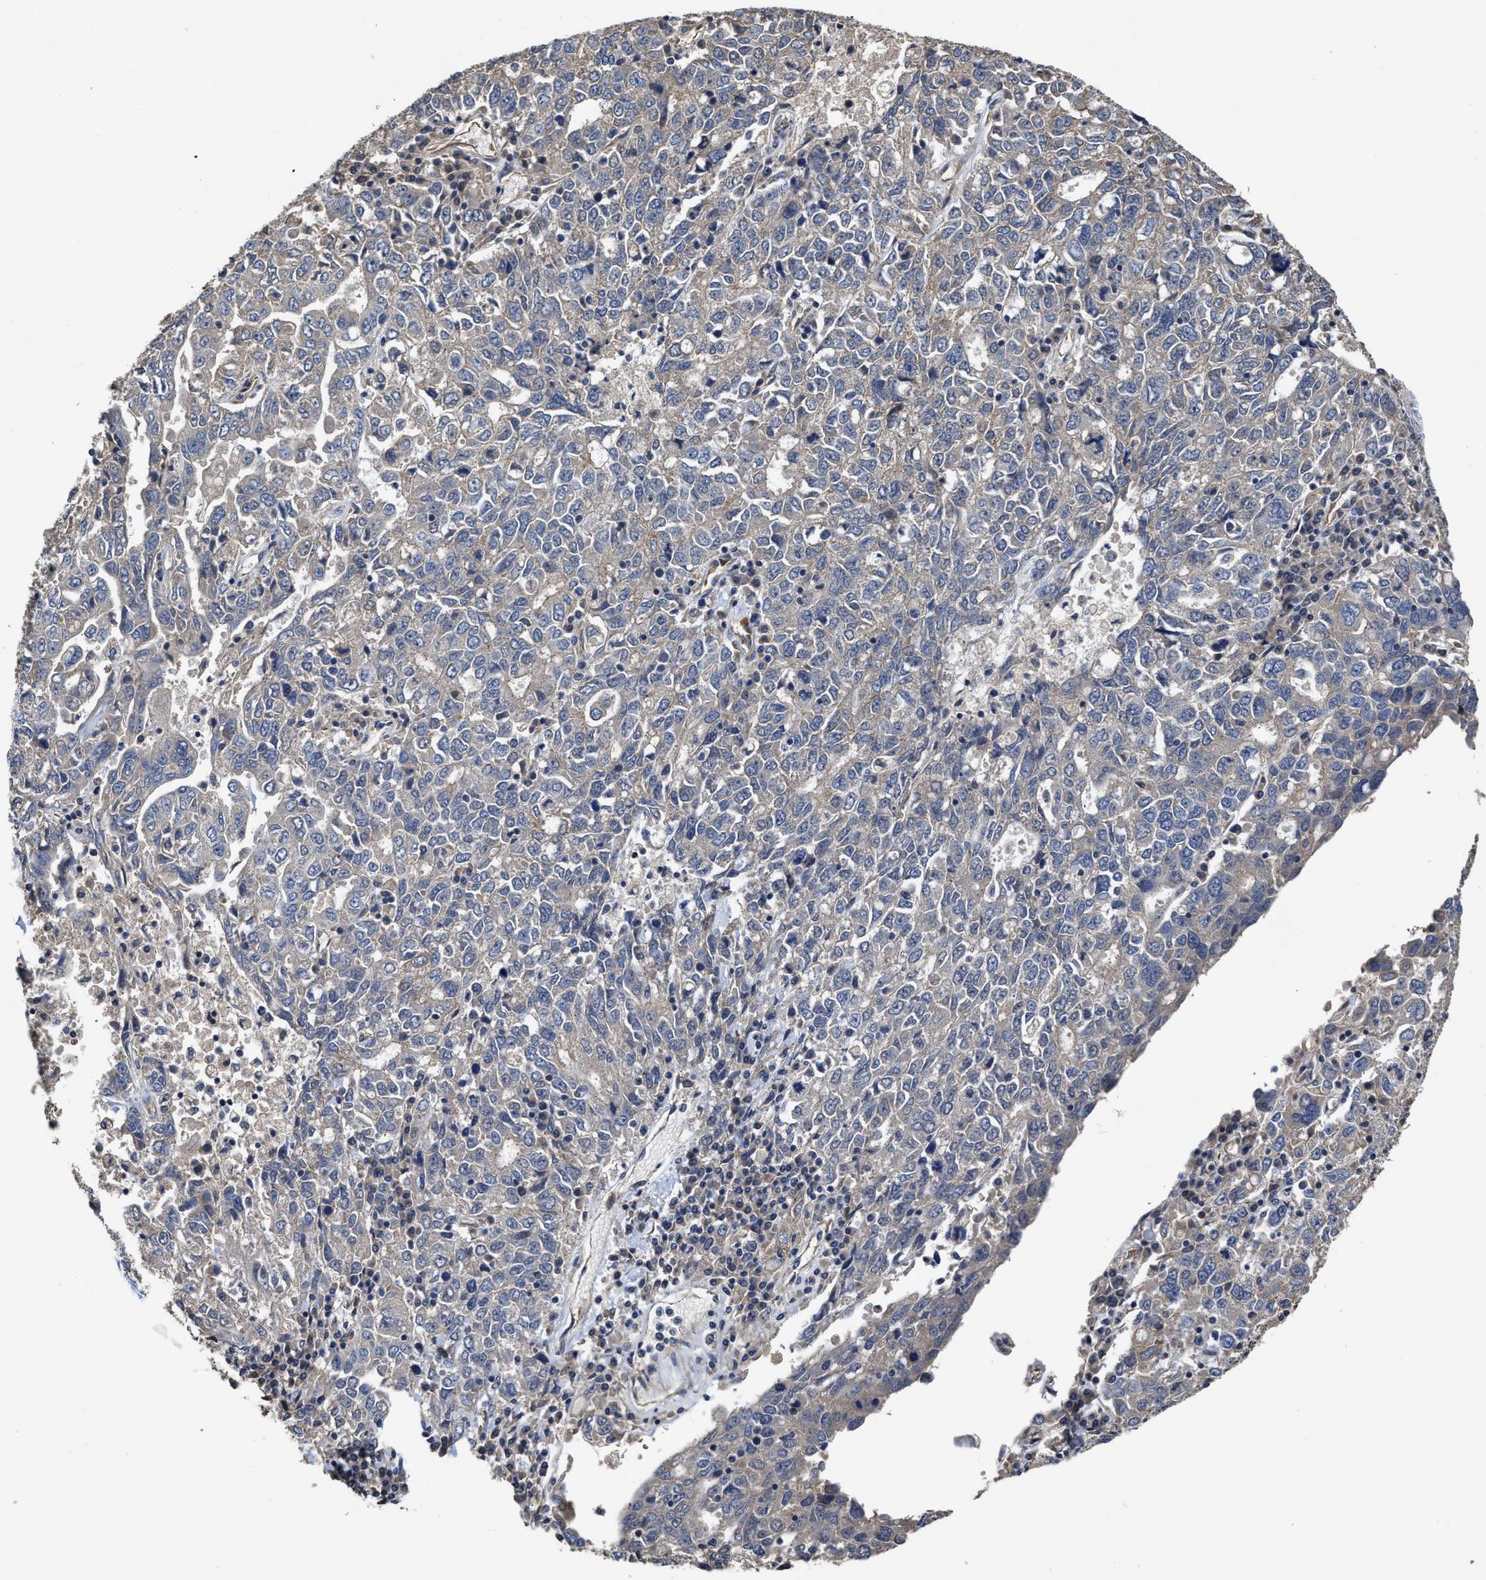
{"staining": {"intensity": "negative", "quantity": "none", "location": "none"}, "tissue": "ovarian cancer", "cell_type": "Tumor cells", "image_type": "cancer", "snomed": [{"axis": "morphology", "description": "Carcinoma, endometroid"}, {"axis": "topography", "description": "Ovary"}], "caption": "Immunohistochemical staining of human ovarian cancer demonstrates no significant expression in tumor cells. The staining was performed using DAB to visualize the protein expression in brown, while the nuclei were stained in blue with hematoxylin (Magnification: 20x).", "gene": "TRAF6", "patient": {"sex": "female", "age": 62}}